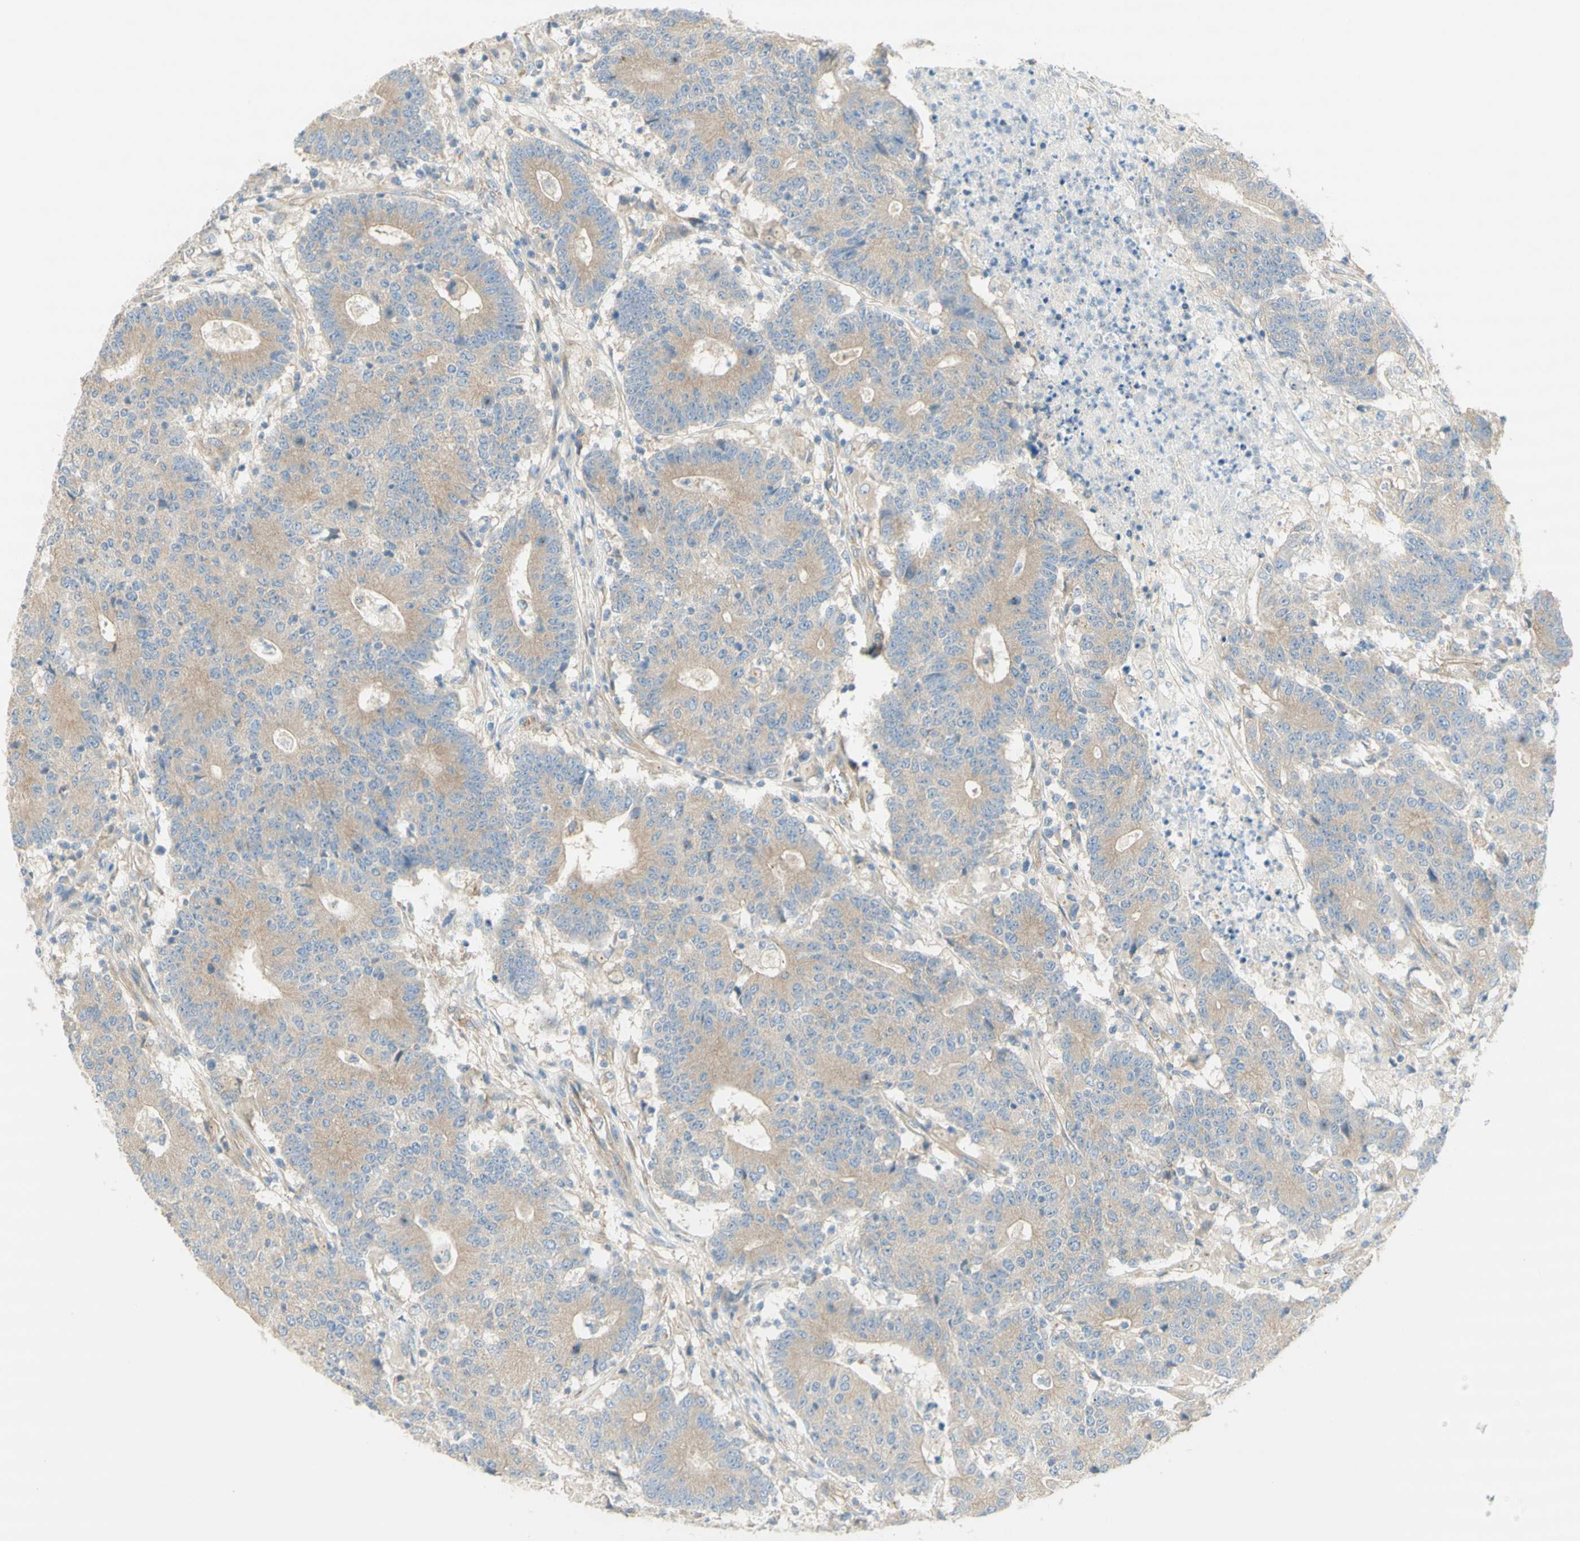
{"staining": {"intensity": "weak", "quantity": "25%-75%", "location": "cytoplasmic/membranous"}, "tissue": "colorectal cancer", "cell_type": "Tumor cells", "image_type": "cancer", "snomed": [{"axis": "morphology", "description": "Normal tissue, NOS"}, {"axis": "morphology", "description": "Adenocarcinoma, NOS"}, {"axis": "topography", "description": "Colon"}], "caption": "Immunohistochemical staining of colorectal adenocarcinoma shows low levels of weak cytoplasmic/membranous protein staining in approximately 25%-75% of tumor cells. (DAB IHC, brown staining for protein, blue staining for nuclei).", "gene": "DYNC1H1", "patient": {"sex": "female", "age": 75}}